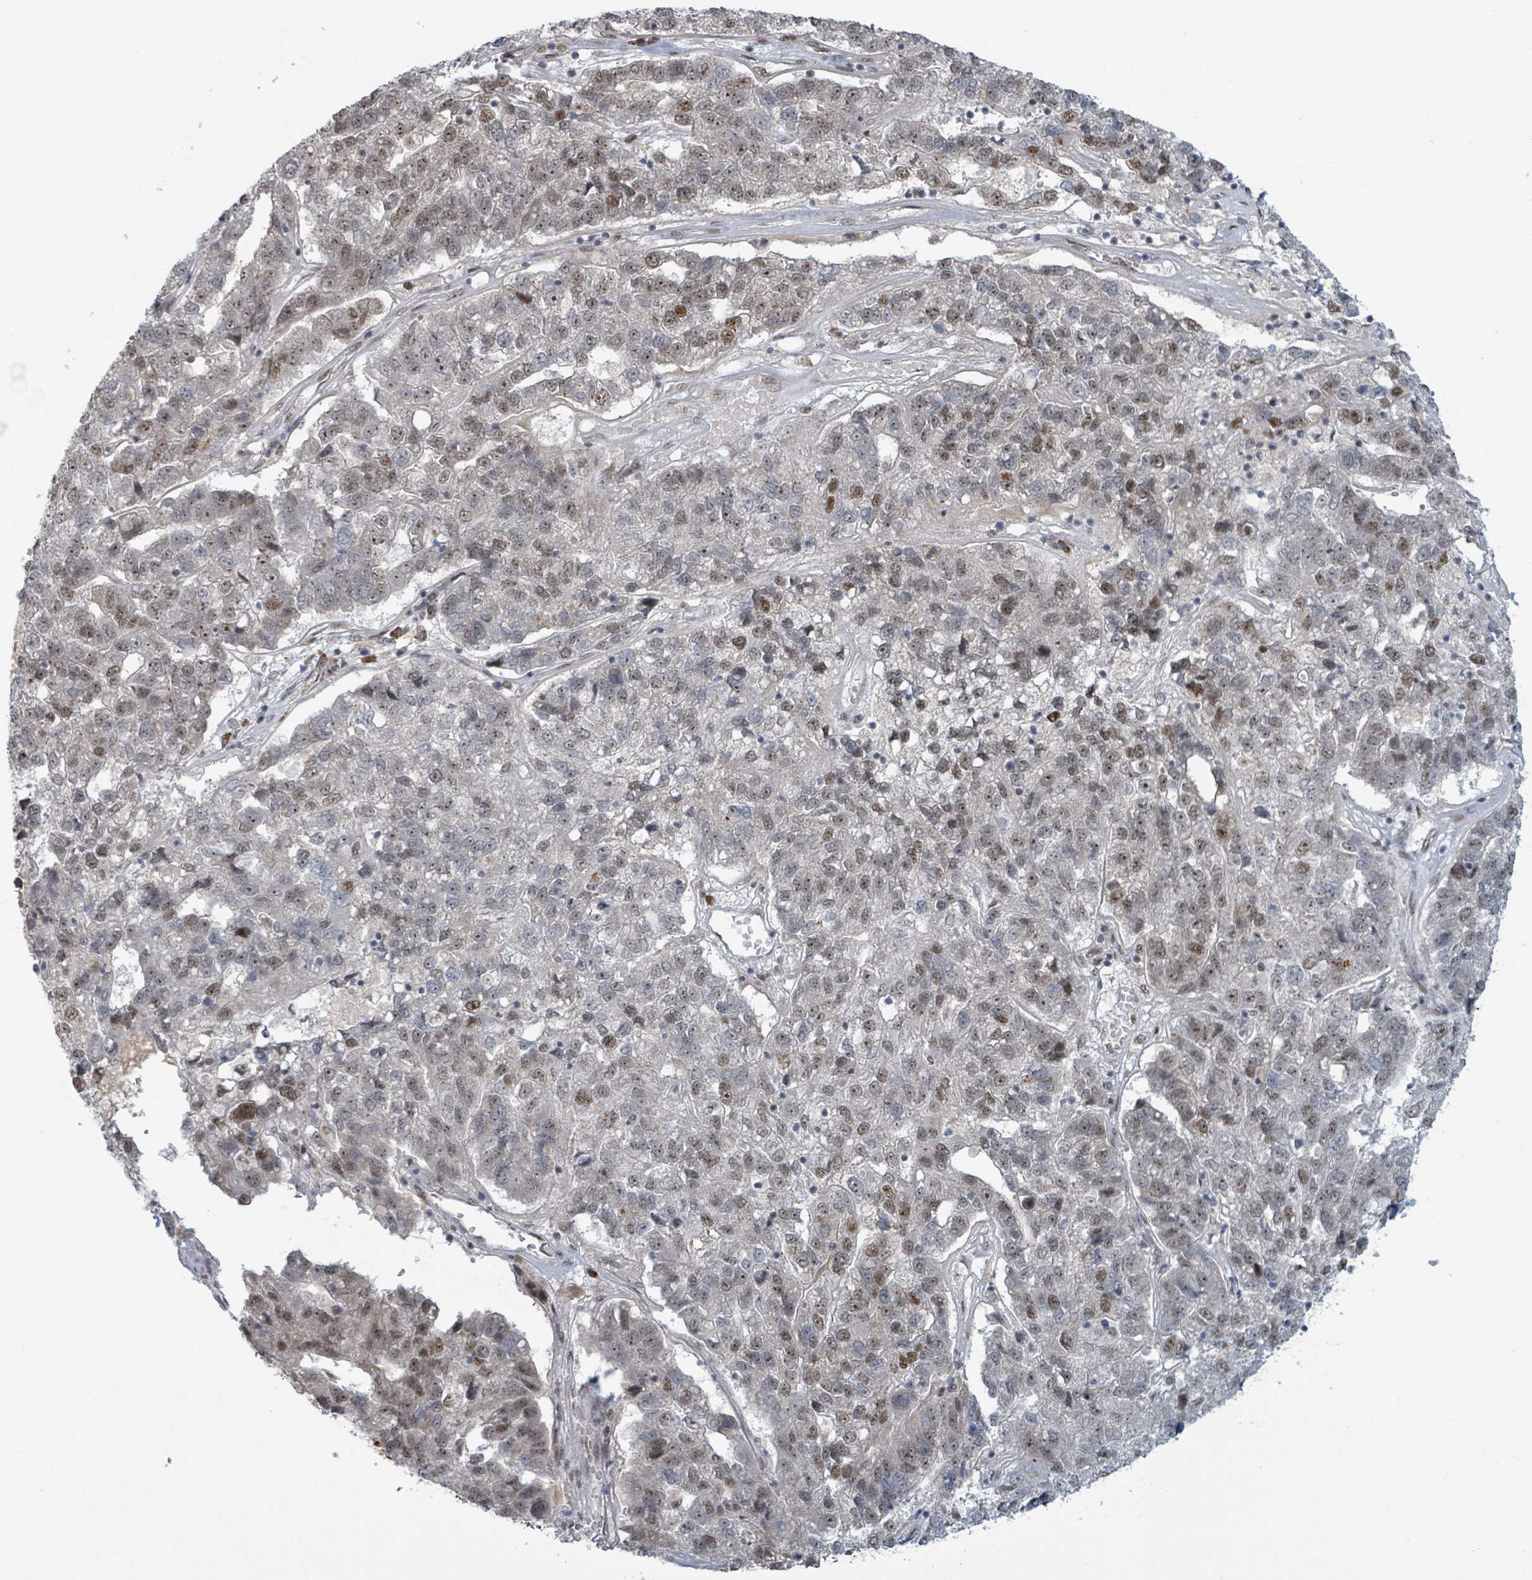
{"staining": {"intensity": "moderate", "quantity": "25%-75%", "location": "nuclear"}, "tissue": "pancreatic cancer", "cell_type": "Tumor cells", "image_type": "cancer", "snomed": [{"axis": "morphology", "description": "Adenocarcinoma, NOS"}, {"axis": "topography", "description": "Pancreas"}], "caption": "Immunohistochemical staining of human adenocarcinoma (pancreatic) reveals medium levels of moderate nuclear staining in about 25%-75% of tumor cells.", "gene": "KLF3", "patient": {"sex": "female", "age": 61}}